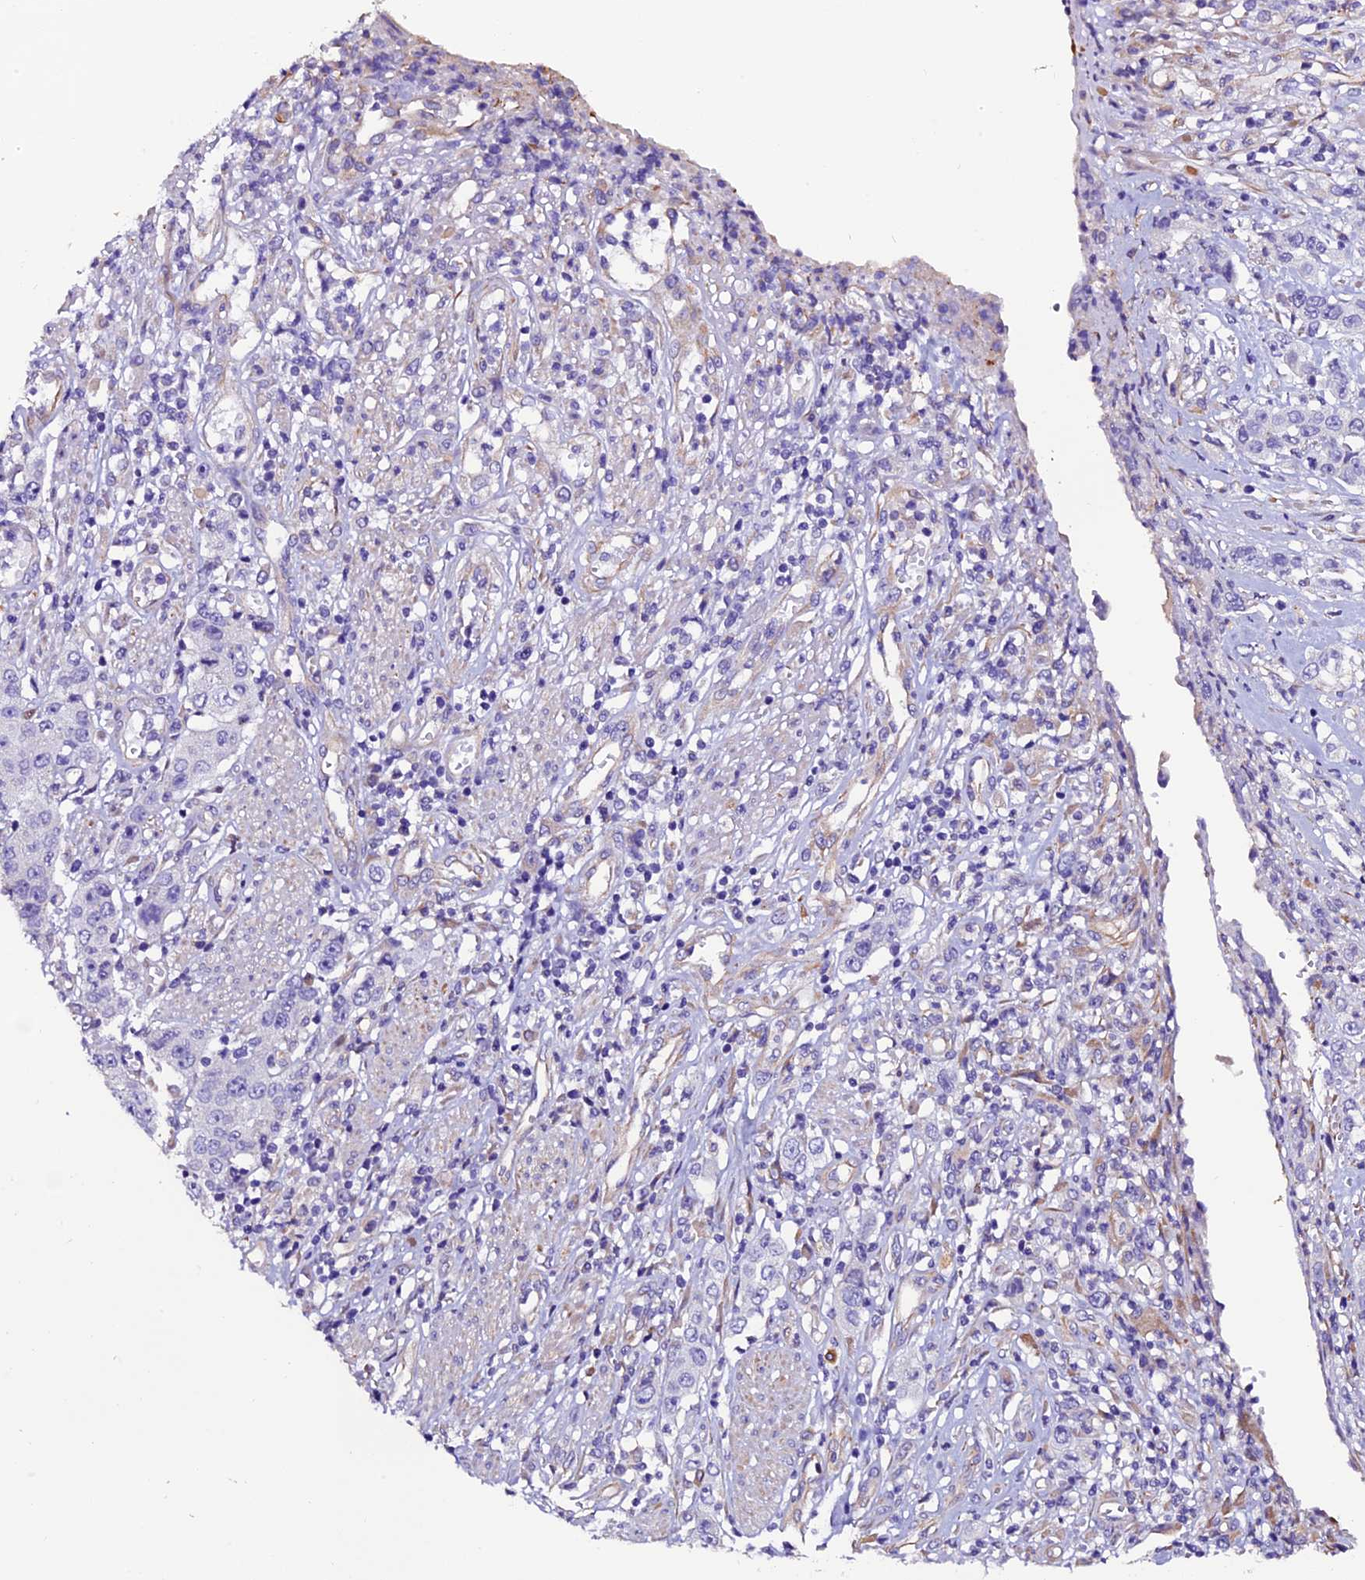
{"staining": {"intensity": "negative", "quantity": "none", "location": "none"}, "tissue": "stomach cancer", "cell_type": "Tumor cells", "image_type": "cancer", "snomed": [{"axis": "morphology", "description": "Adenocarcinoma, NOS"}, {"axis": "topography", "description": "Stomach, upper"}], "caption": "Tumor cells show no significant positivity in stomach adenocarcinoma.", "gene": "CLN5", "patient": {"sex": "male", "age": 62}}